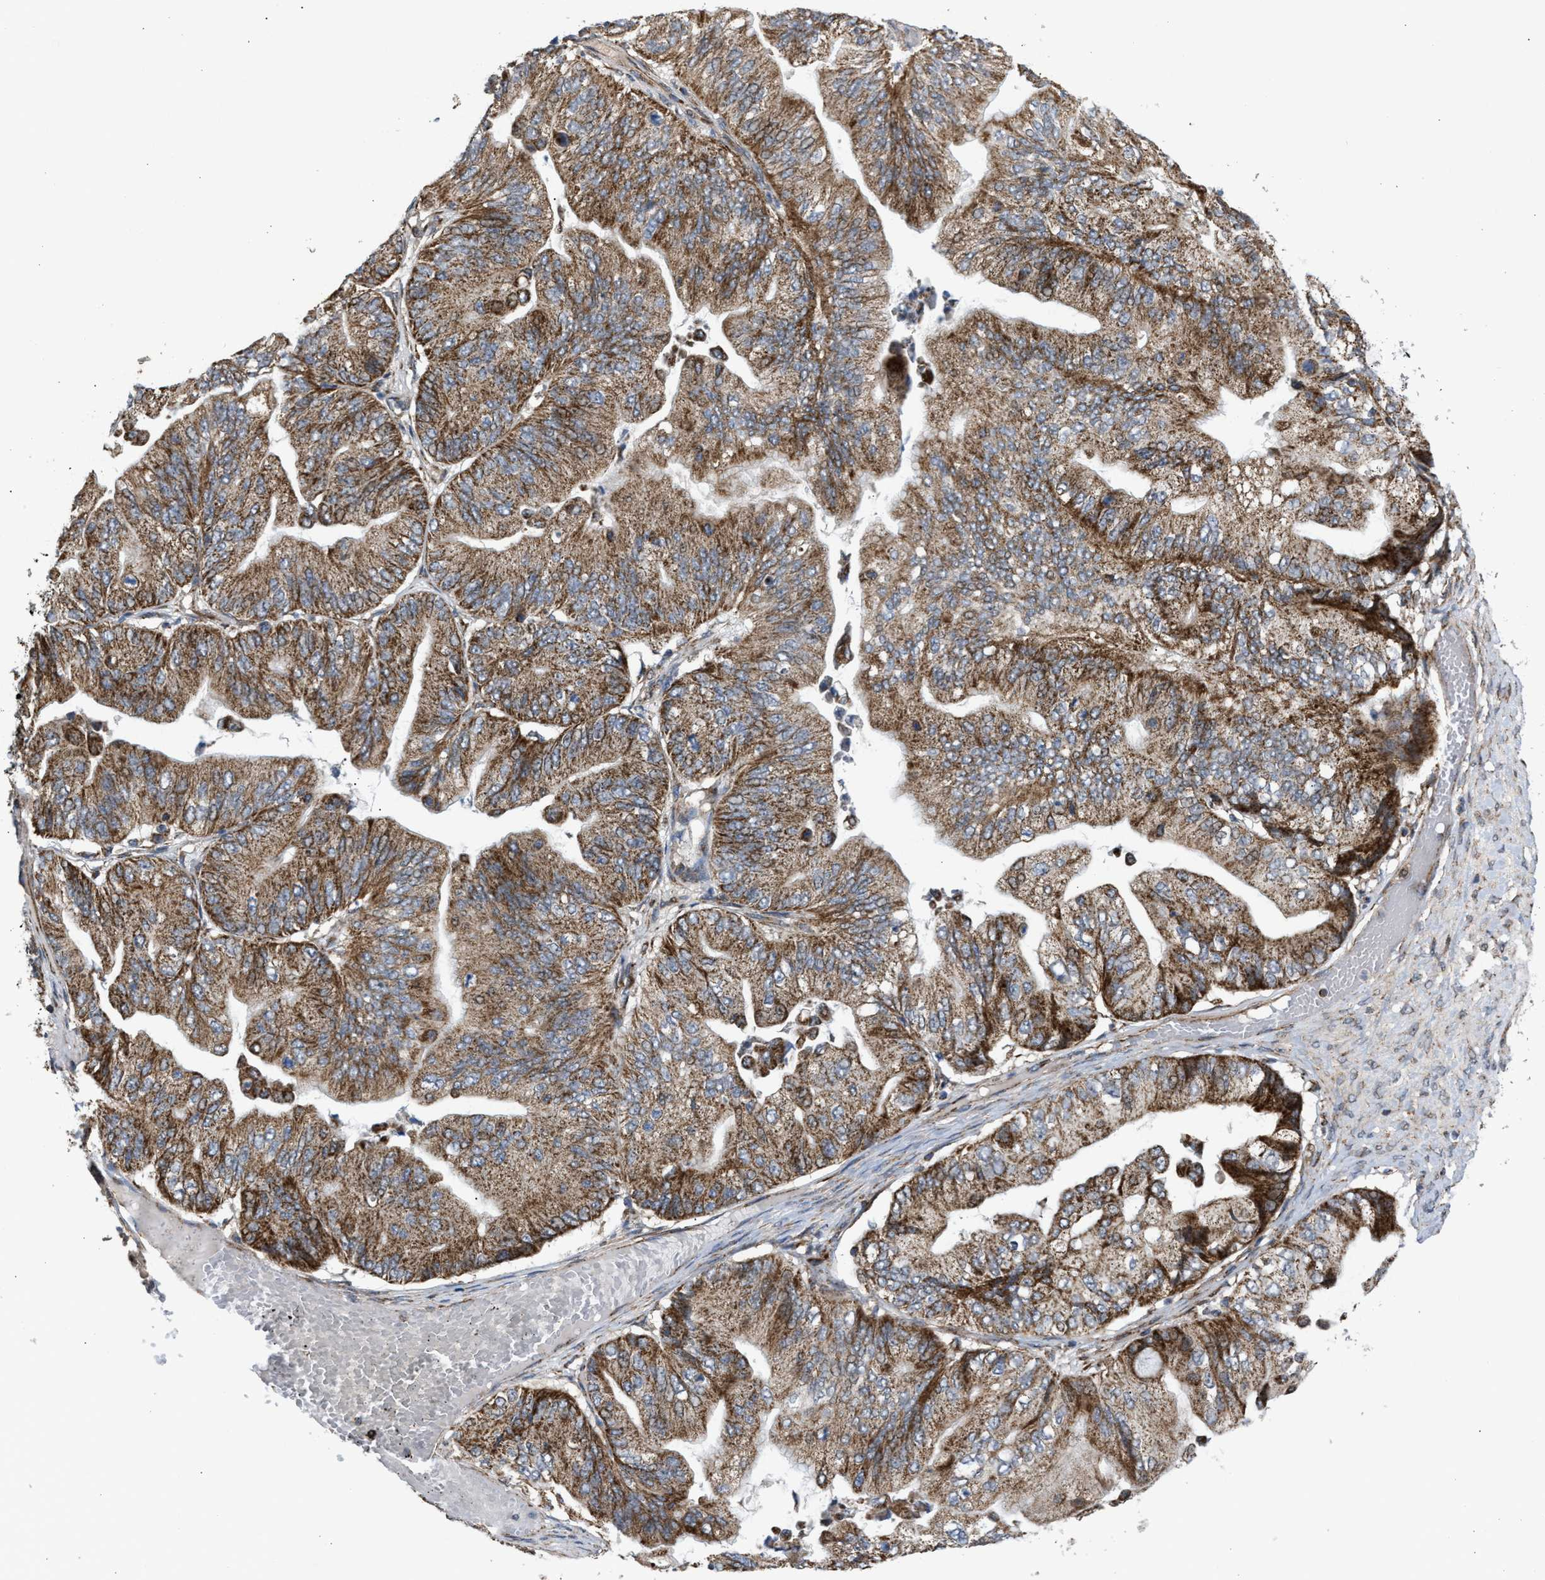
{"staining": {"intensity": "strong", "quantity": ">75%", "location": "cytoplasmic/membranous"}, "tissue": "ovarian cancer", "cell_type": "Tumor cells", "image_type": "cancer", "snomed": [{"axis": "morphology", "description": "Cystadenocarcinoma, mucinous, NOS"}, {"axis": "topography", "description": "Ovary"}], "caption": "Ovarian mucinous cystadenocarcinoma tissue demonstrates strong cytoplasmic/membranous positivity in about >75% of tumor cells The protein of interest is stained brown, and the nuclei are stained in blue (DAB IHC with brightfield microscopy, high magnification).", "gene": "TACO1", "patient": {"sex": "female", "age": 61}}